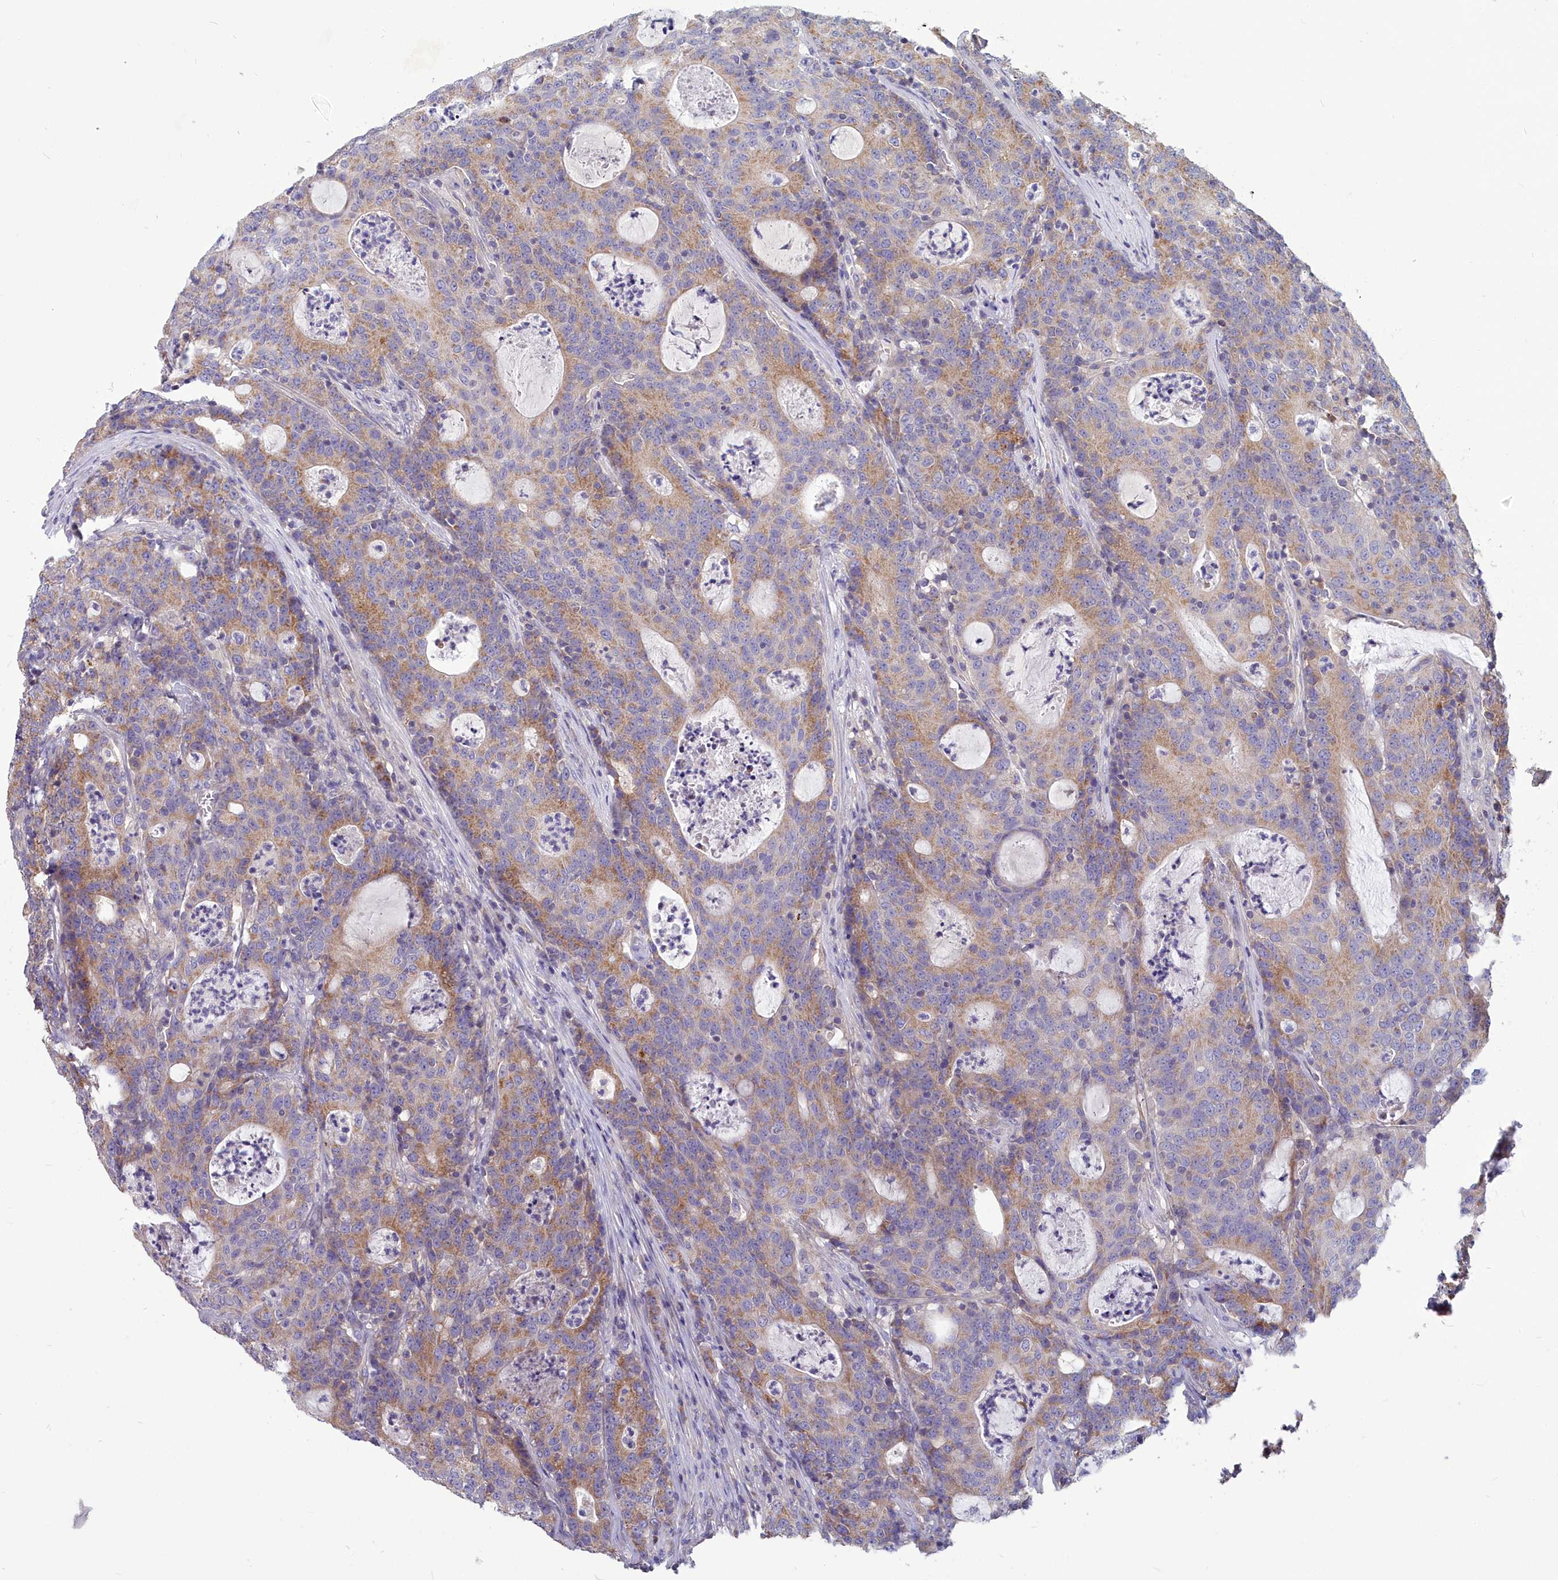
{"staining": {"intensity": "moderate", "quantity": "25%-75%", "location": "cytoplasmic/membranous"}, "tissue": "colorectal cancer", "cell_type": "Tumor cells", "image_type": "cancer", "snomed": [{"axis": "morphology", "description": "Adenocarcinoma, NOS"}, {"axis": "topography", "description": "Colon"}], "caption": "Immunohistochemical staining of human colorectal cancer (adenocarcinoma) exhibits moderate cytoplasmic/membranous protein positivity in approximately 25%-75% of tumor cells.", "gene": "COX20", "patient": {"sex": "male", "age": 83}}